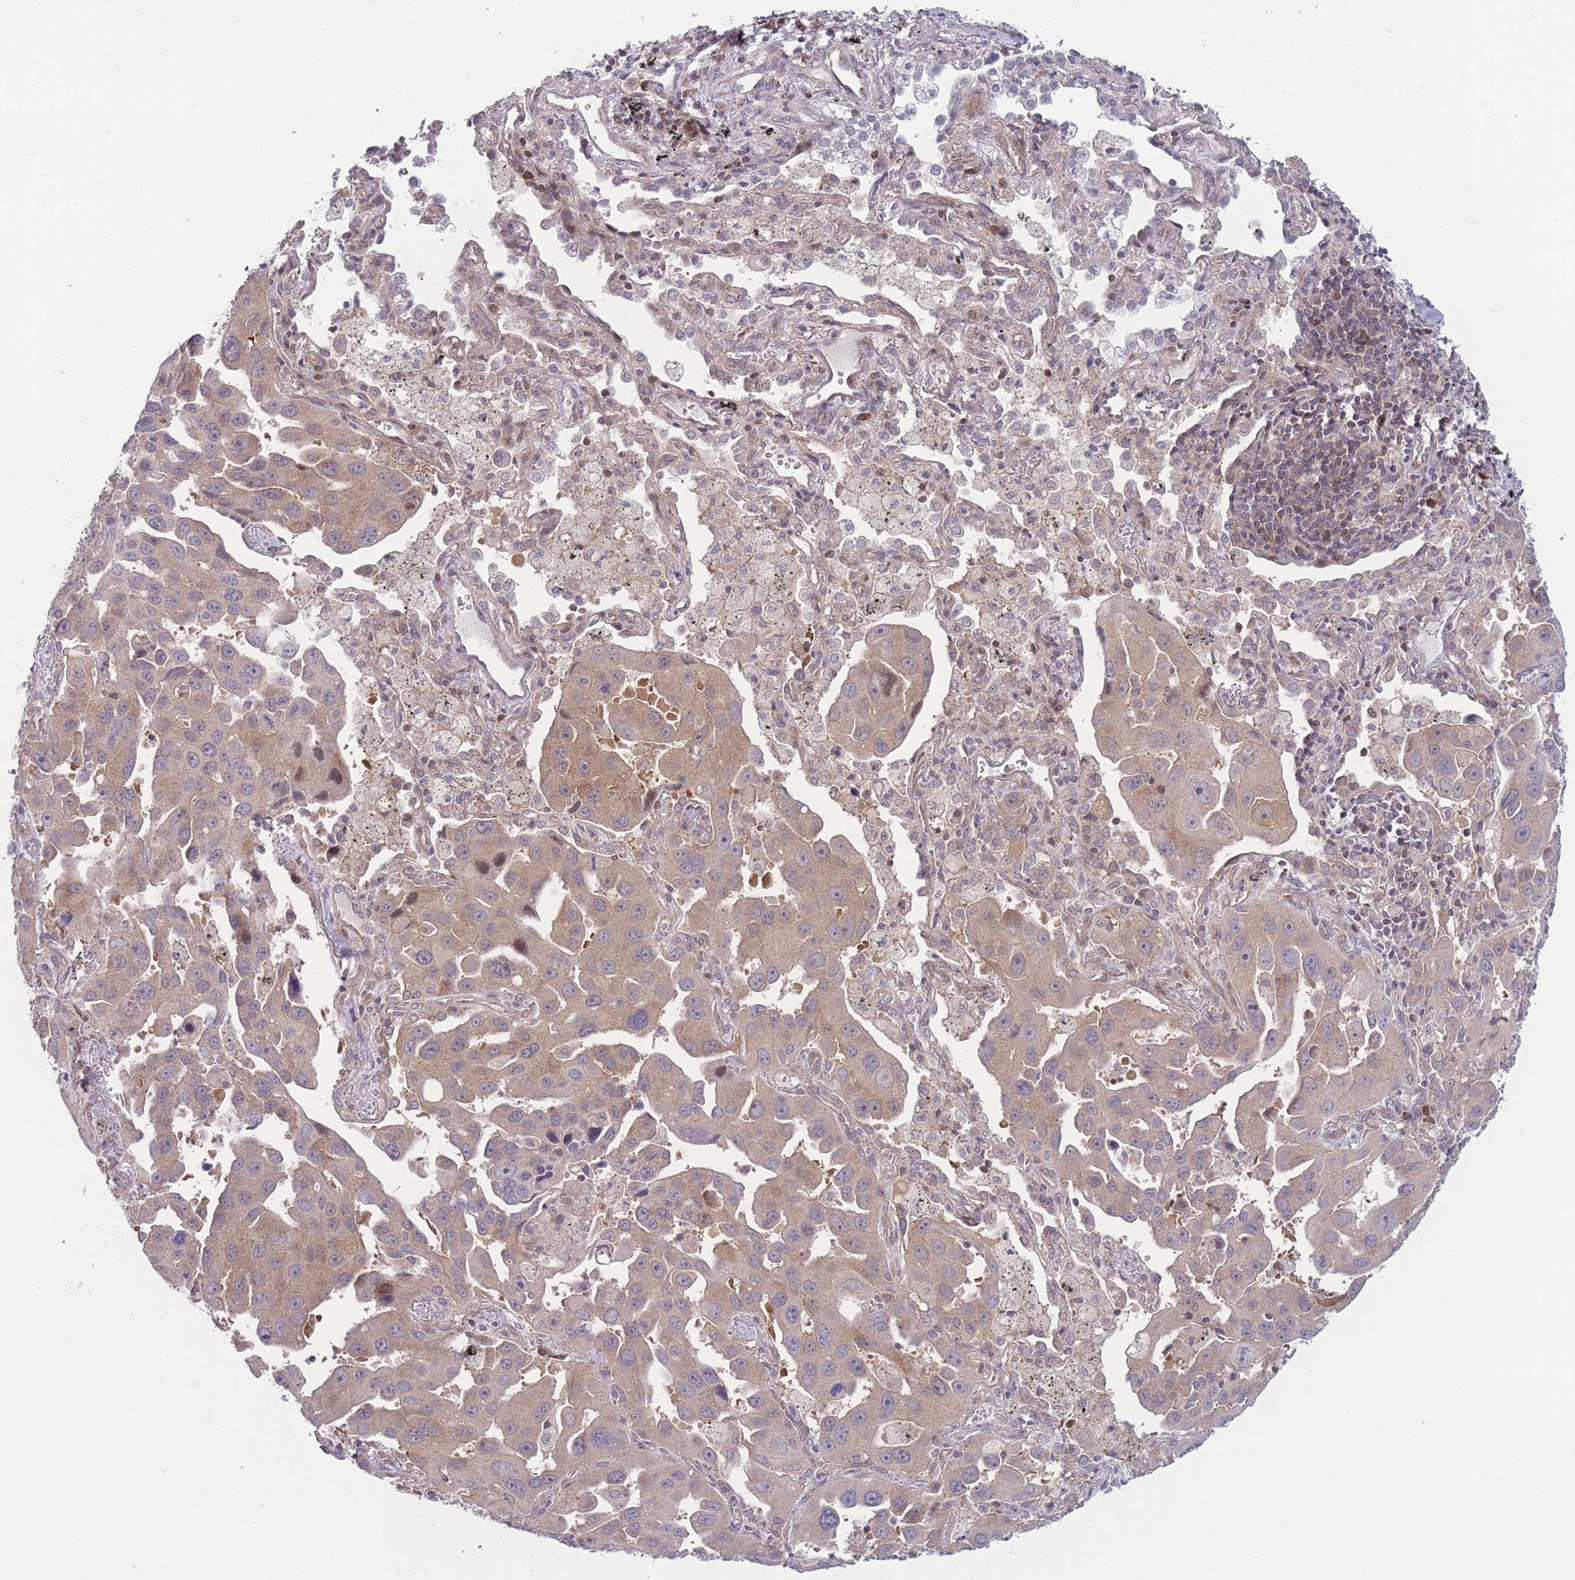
{"staining": {"intensity": "weak", "quantity": "25%-75%", "location": "cytoplasmic/membranous"}, "tissue": "lung cancer", "cell_type": "Tumor cells", "image_type": "cancer", "snomed": [{"axis": "morphology", "description": "Adenocarcinoma, NOS"}, {"axis": "topography", "description": "Lung"}], "caption": "Immunohistochemical staining of lung cancer (adenocarcinoma) reveals weak cytoplasmic/membranous protein positivity in about 25%-75% of tumor cells. Ihc stains the protein of interest in brown and the nuclei are stained blue.", "gene": "RIC8A", "patient": {"sex": "male", "age": 66}}